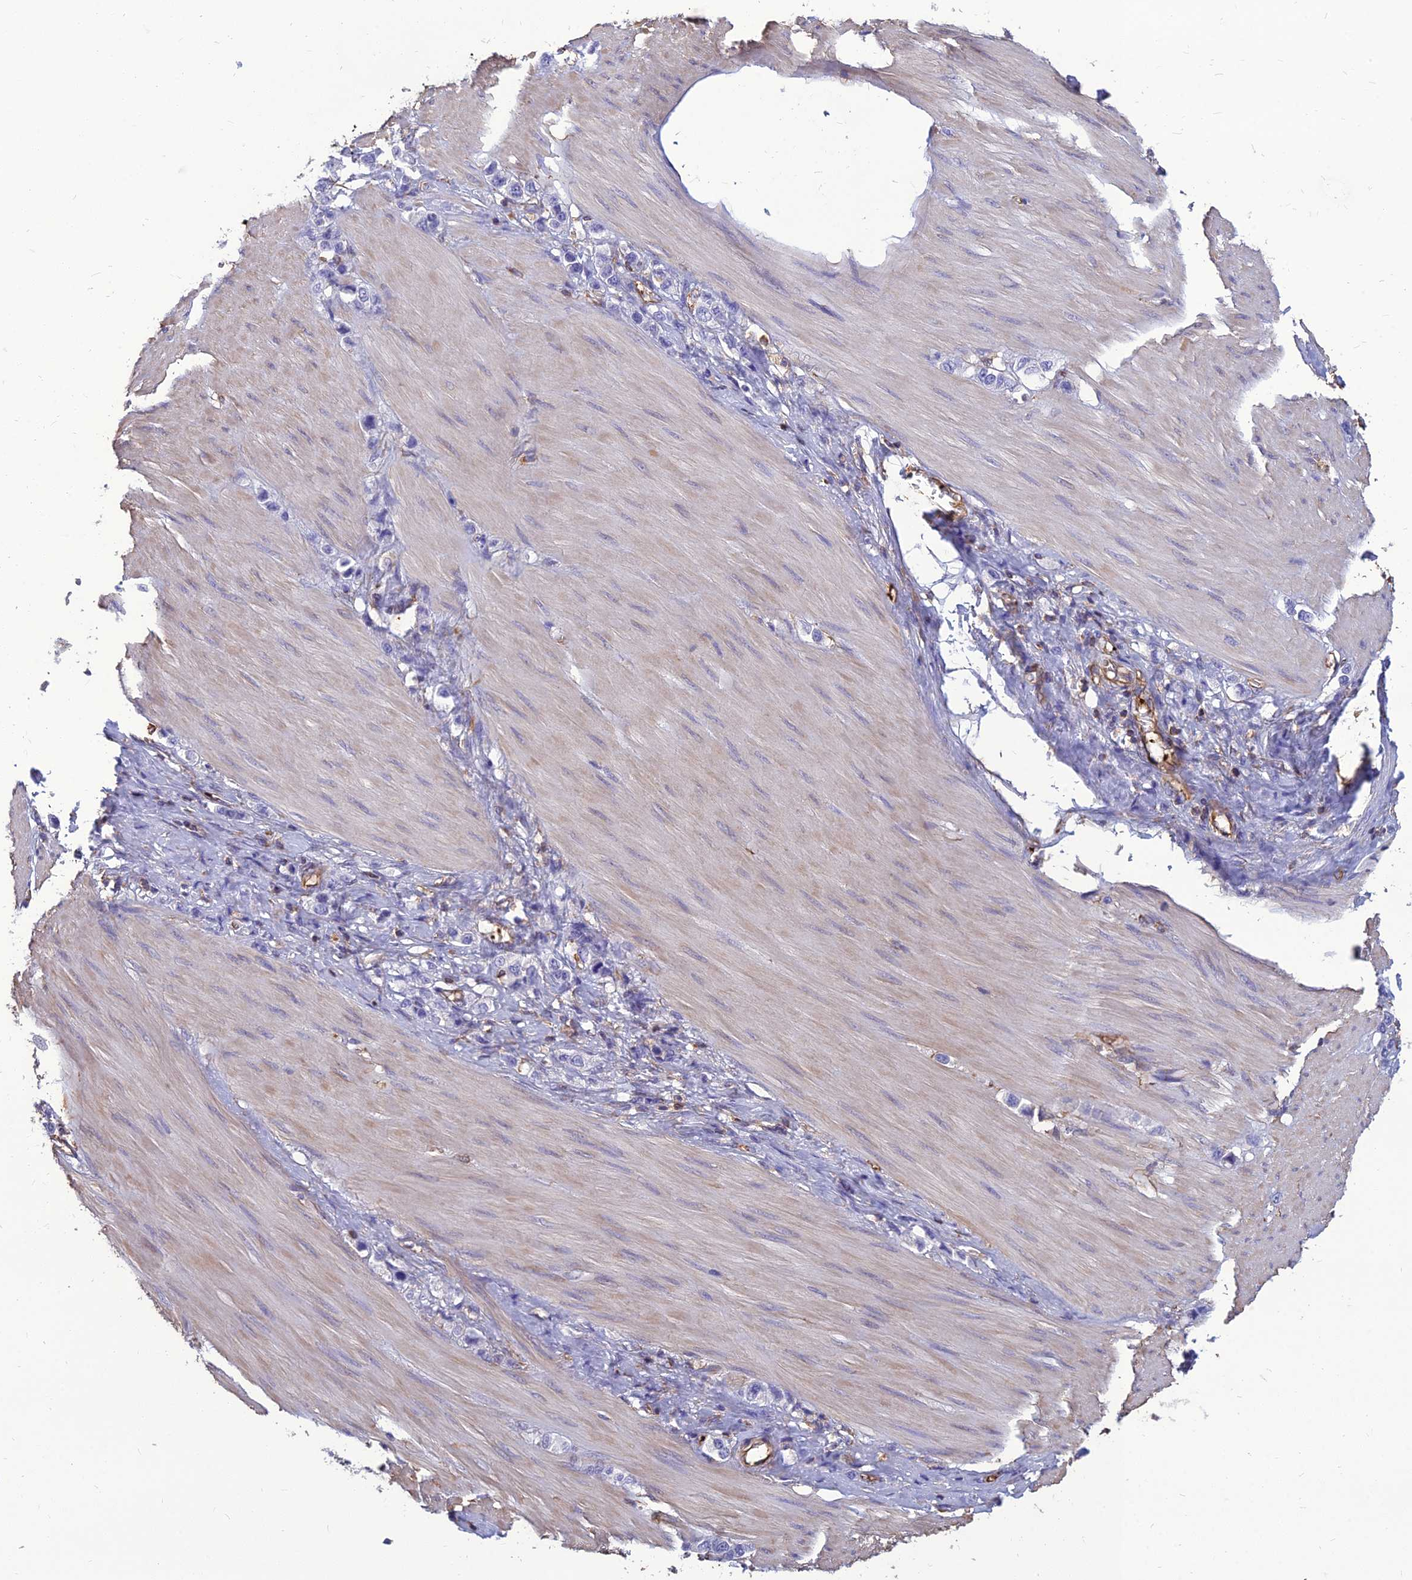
{"staining": {"intensity": "negative", "quantity": "none", "location": "none"}, "tissue": "stomach cancer", "cell_type": "Tumor cells", "image_type": "cancer", "snomed": [{"axis": "morphology", "description": "Adenocarcinoma, NOS"}, {"axis": "topography", "description": "Stomach"}], "caption": "Immunohistochemistry (IHC) of stomach cancer (adenocarcinoma) displays no staining in tumor cells.", "gene": "PSMD11", "patient": {"sex": "female", "age": 65}}